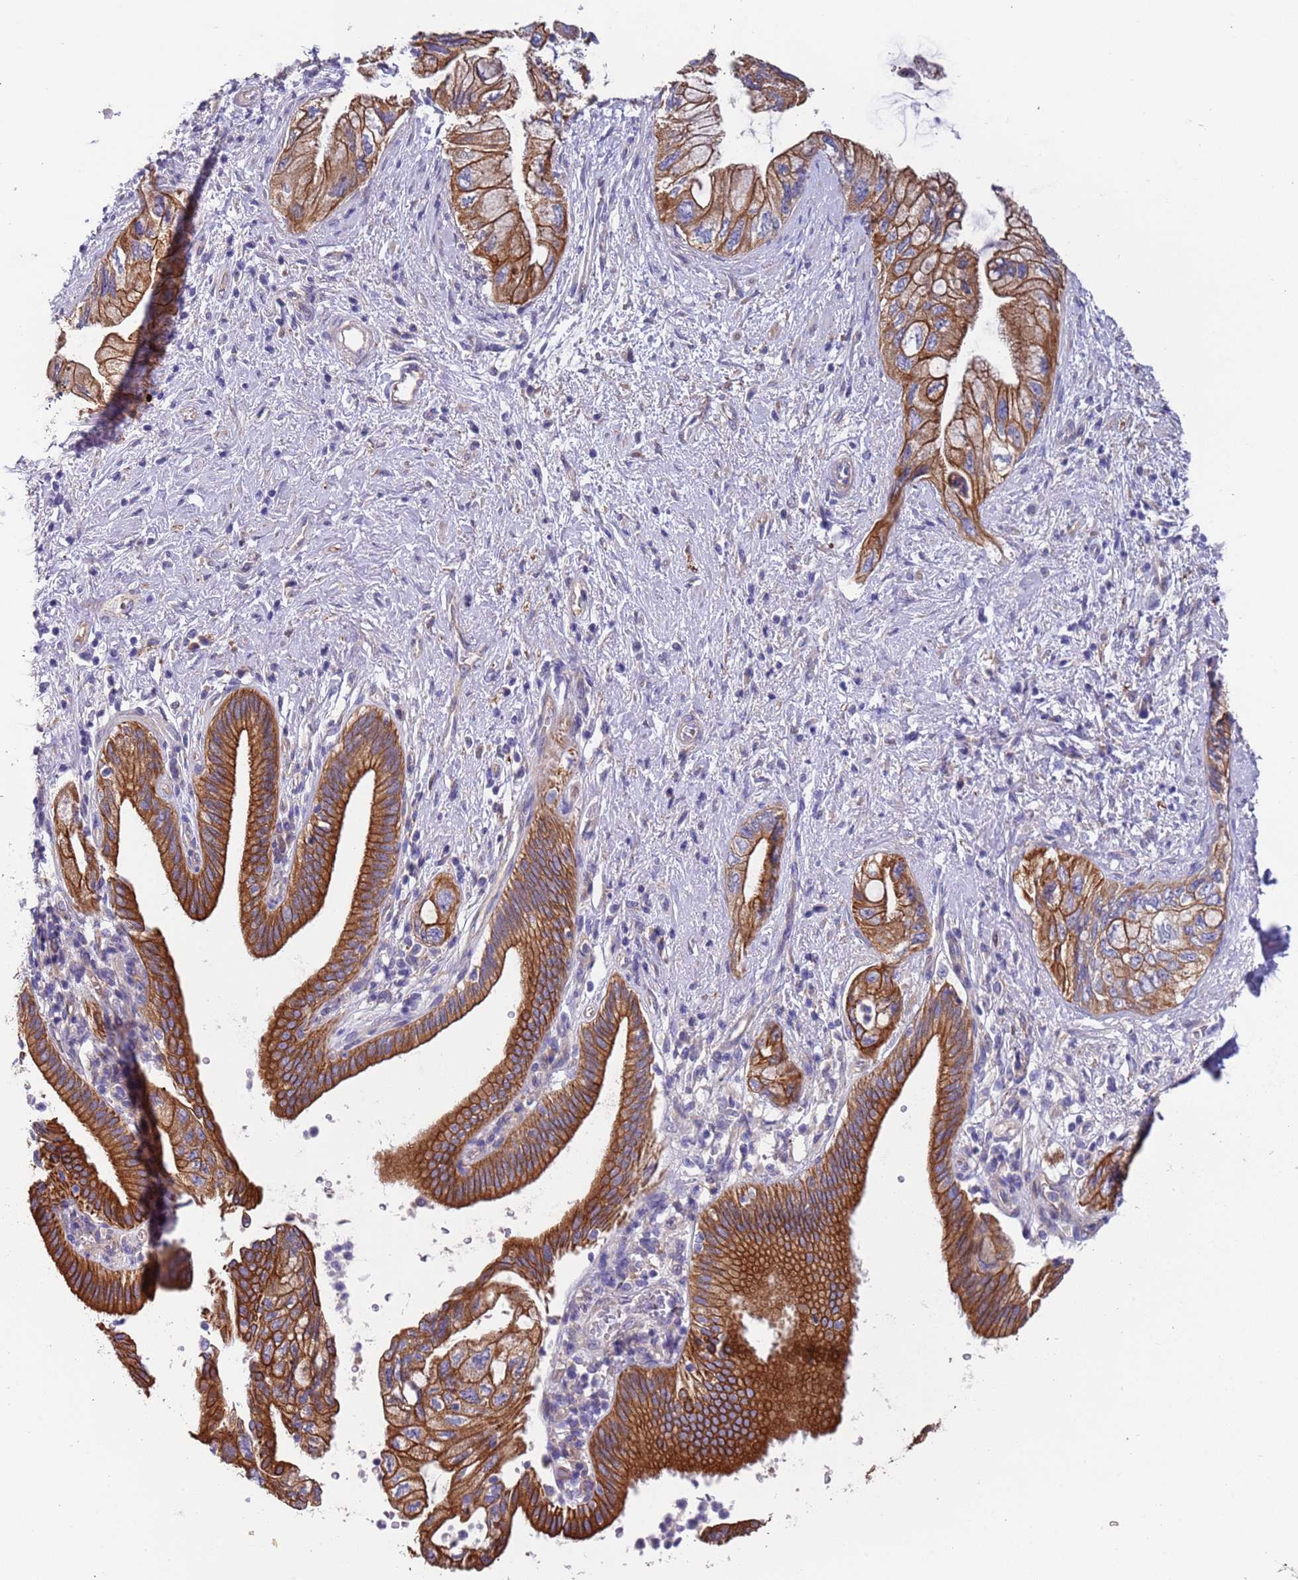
{"staining": {"intensity": "moderate", "quantity": ">75%", "location": "cytoplasmic/membranous"}, "tissue": "pancreatic cancer", "cell_type": "Tumor cells", "image_type": "cancer", "snomed": [{"axis": "morphology", "description": "Adenocarcinoma, NOS"}, {"axis": "topography", "description": "Pancreas"}], "caption": "This photomicrograph shows immunohistochemistry (IHC) staining of pancreatic adenocarcinoma, with medium moderate cytoplasmic/membranous positivity in approximately >75% of tumor cells.", "gene": "LAMB4", "patient": {"sex": "female", "age": 73}}